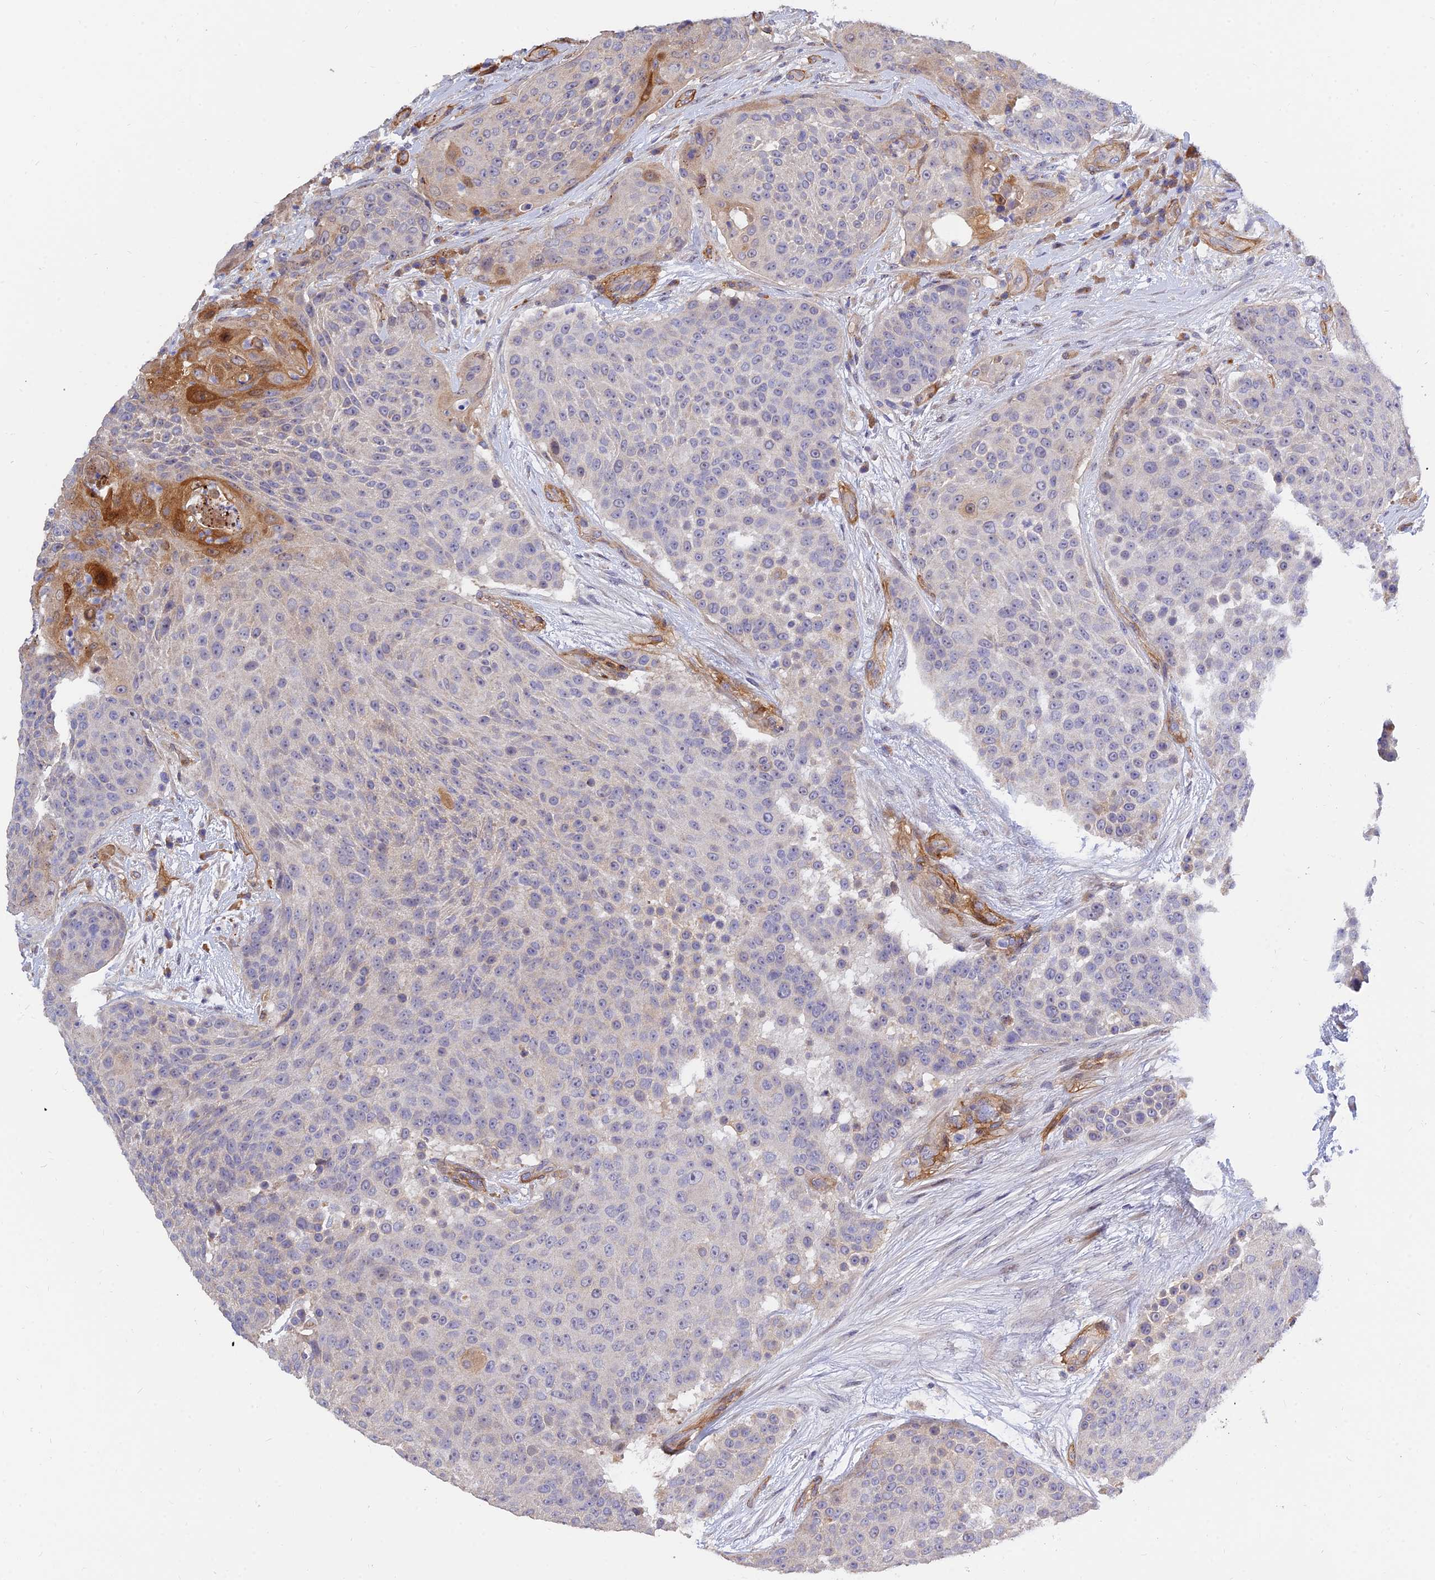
{"staining": {"intensity": "moderate", "quantity": "<25%", "location": "cytoplasmic/membranous"}, "tissue": "urothelial cancer", "cell_type": "Tumor cells", "image_type": "cancer", "snomed": [{"axis": "morphology", "description": "Urothelial carcinoma, High grade"}, {"axis": "topography", "description": "Urinary bladder"}], "caption": "There is low levels of moderate cytoplasmic/membranous staining in tumor cells of urothelial carcinoma (high-grade), as demonstrated by immunohistochemical staining (brown color).", "gene": "MRPL35", "patient": {"sex": "female", "age": 63}}